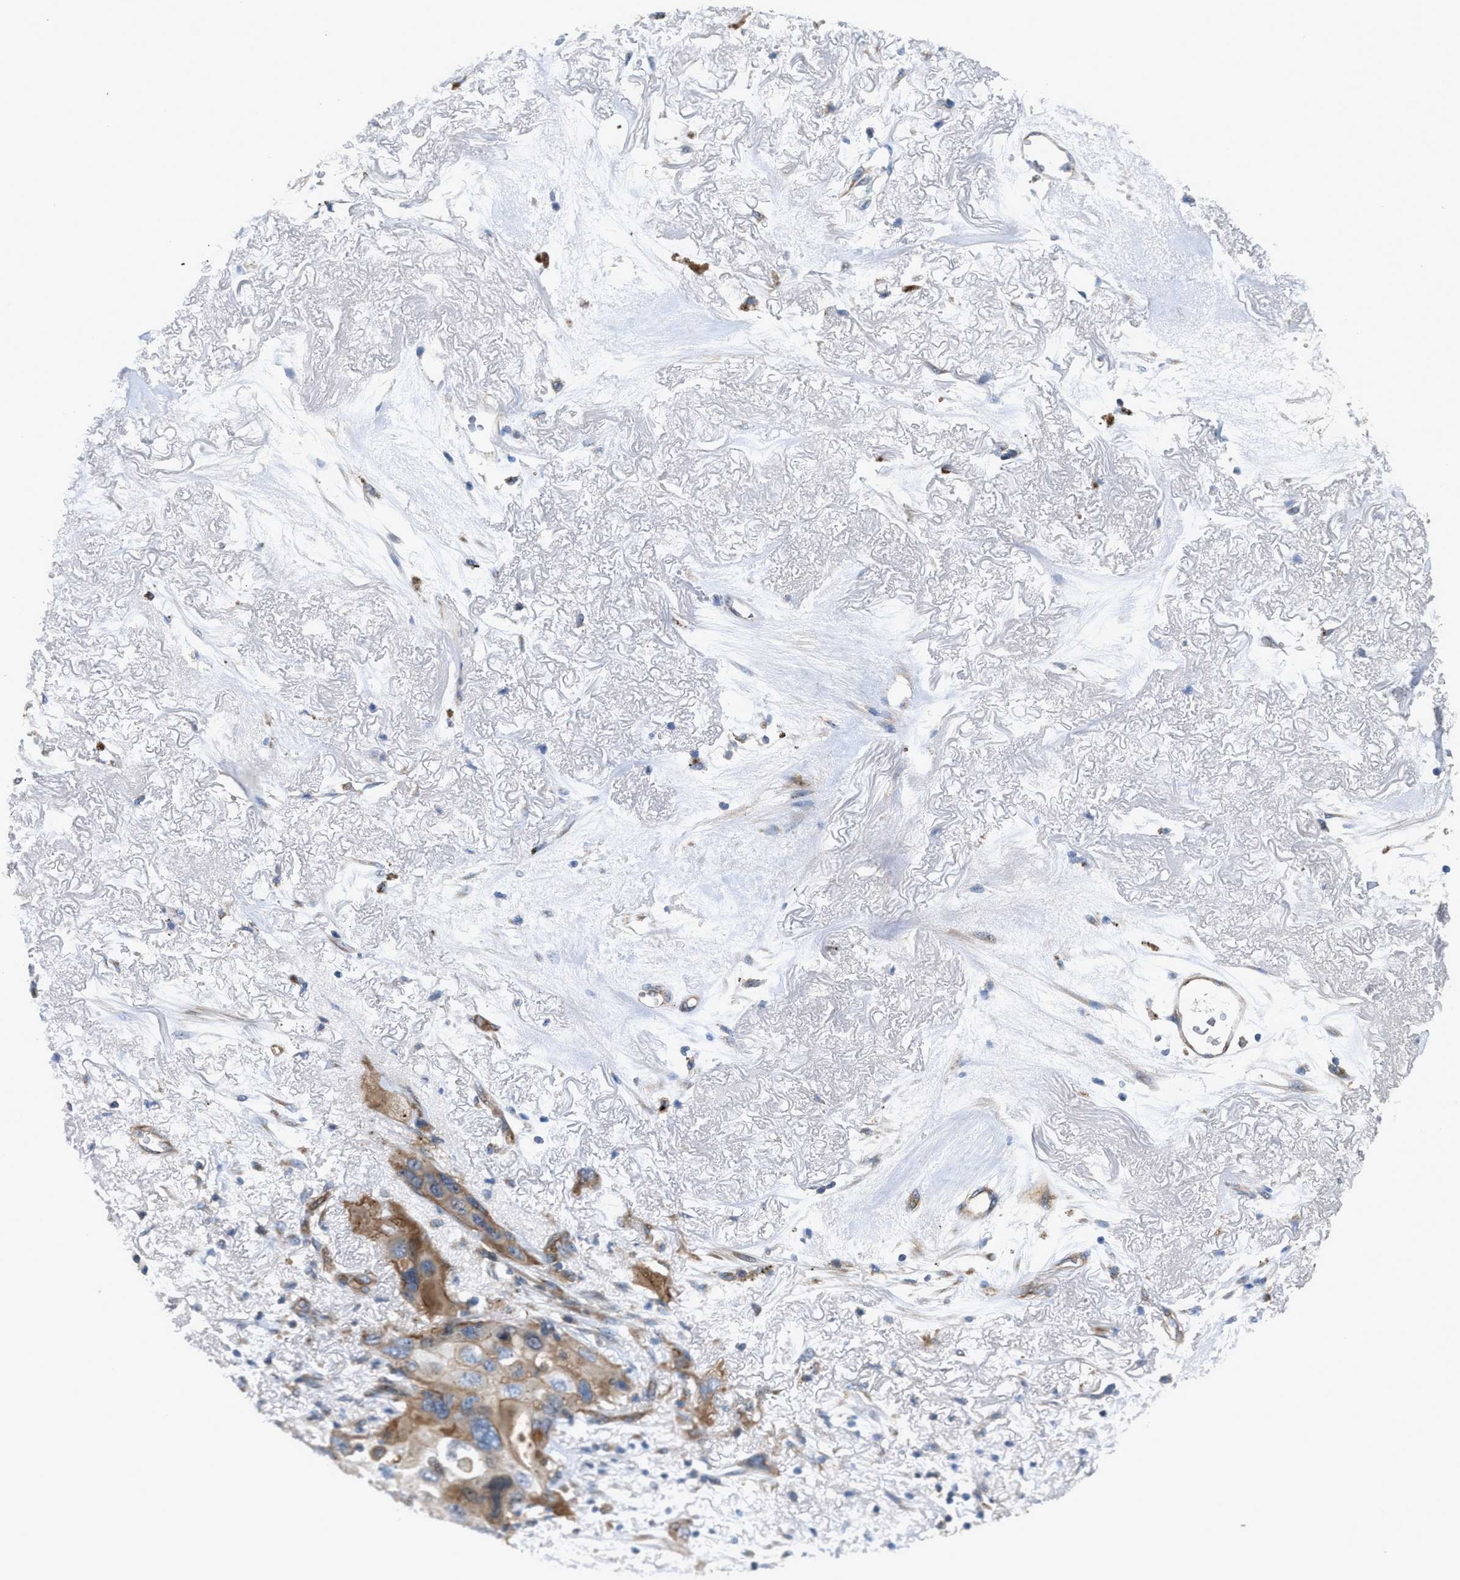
{"staining": {"intensity": "moderate", "quantity": "<25%", "location": "cytoplasmic/membranous"}, "tissue": "lung cancer", "cell_type": "Tumor cells", "image_type": "cancer", "snomed": [{"axis": "morphology", "description": "Squamous cell carcinoma, NOS"}, {"axis": "topography", "description": "Lung"}], "caption": "Protein staining demonstrates moderate cytoplasmic/membranous expression in about <25% of tumor cells in lung cancer.", "gene": "CYB5D1", "patient": {"sex": "female", "age": 73}}